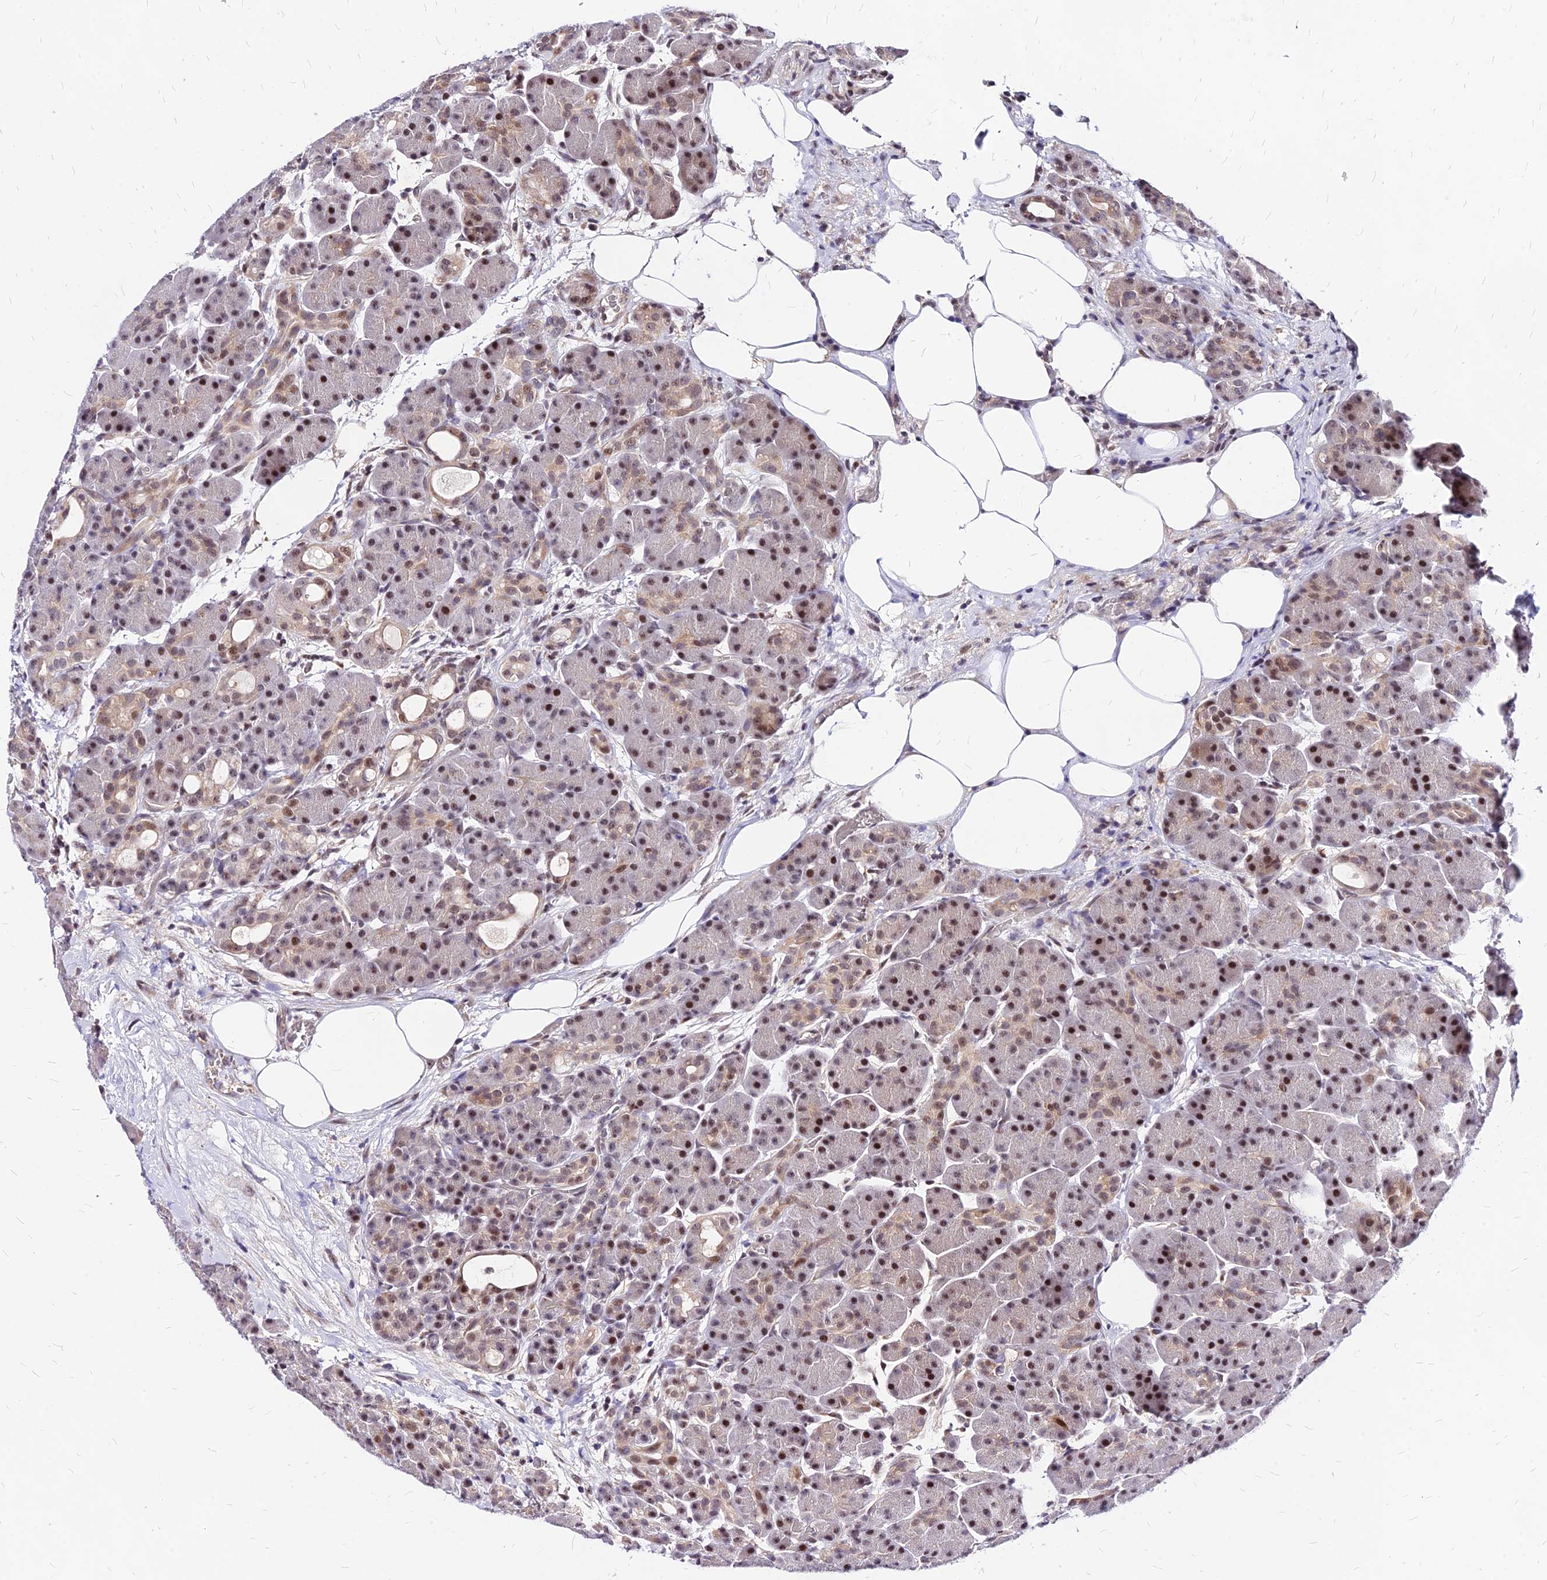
{"staining": {"intensity": "moderate", "quantity": ">75%", "location": "cytoplasmic/membranous,nuclear"}, "tissue": "pancreas", "cell_type": "Exocrine glandular cells", "image_type": "normal", "snomed": [{"axis": "morphology", "description": "Normal tissue, NOS"}, {"axis": "topography", "description": "Pancreas"}], "caption": "DAB immunohistochemical staining of benign human pancreas demonstrates moderate cytoplasmic/membranous,nuclear protein staining in approximately >75% of exocrine glandular cells.", "gene": "DDX55", "patient": {"sex": "male", "age": 63}}